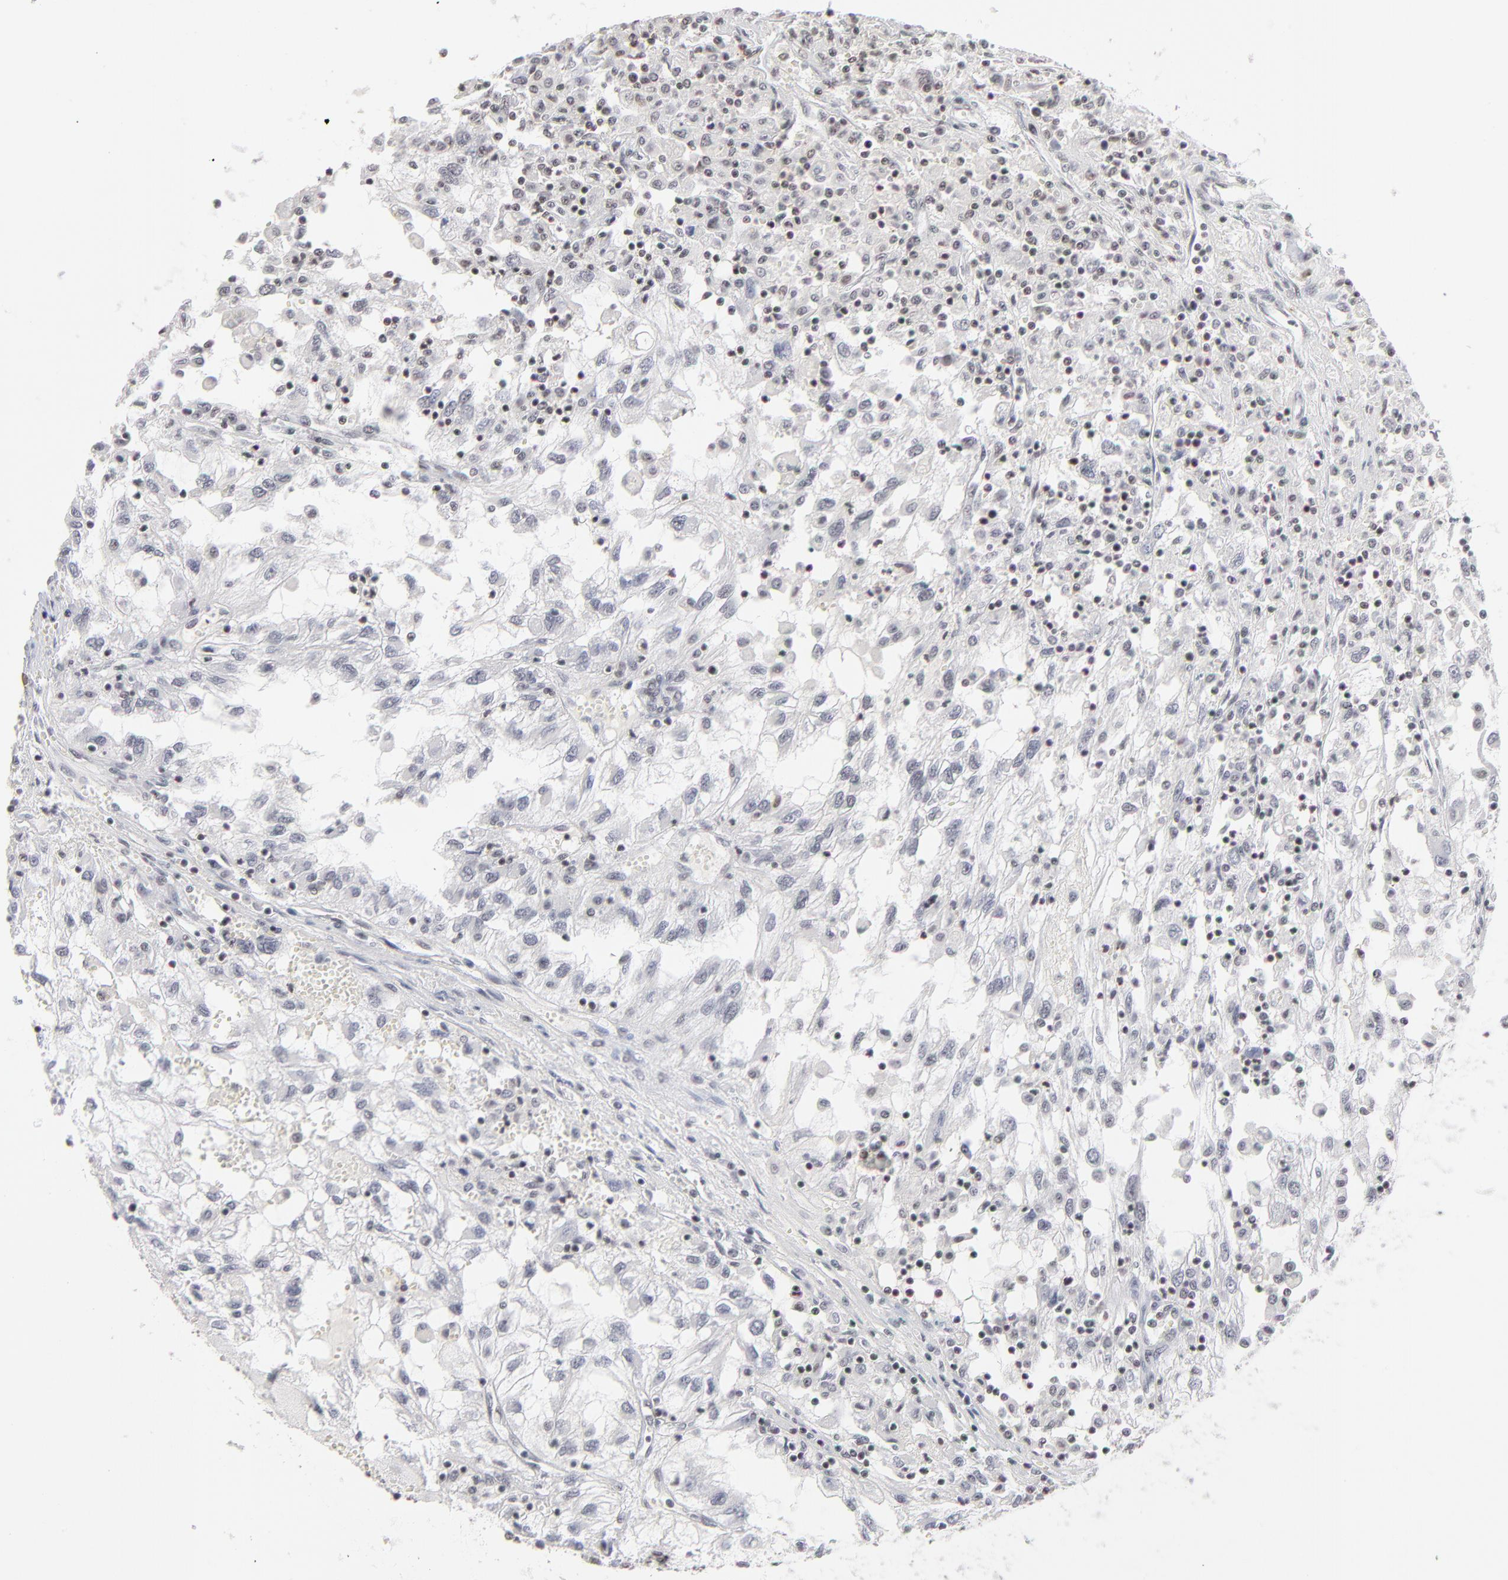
{"staining": {"intensity": "negative", "quantity": "none", "location": "none"}, "tissue": "renal cancer", "cell_type": "Tumor cells", "image_type": "cancer", "snomed": [{"axis": "morphology", "description": "Normal tissue, NOS"}, {"axis": "morphology", "description": "Adenocarcinoma, NOS"}, {"axis": "topography", "description": "Kidney"}], "caption": "High magnification brightfield microscopy of renal cancer (adenocarcinoma) stained with DAB (3,3'-diaminobenzidine) (brown) and counterstained with hematoxylin (blue): tumor cells show no significant expression.", "gene": "ZNF143", "patient": {"sex": "male", "age": 71}}